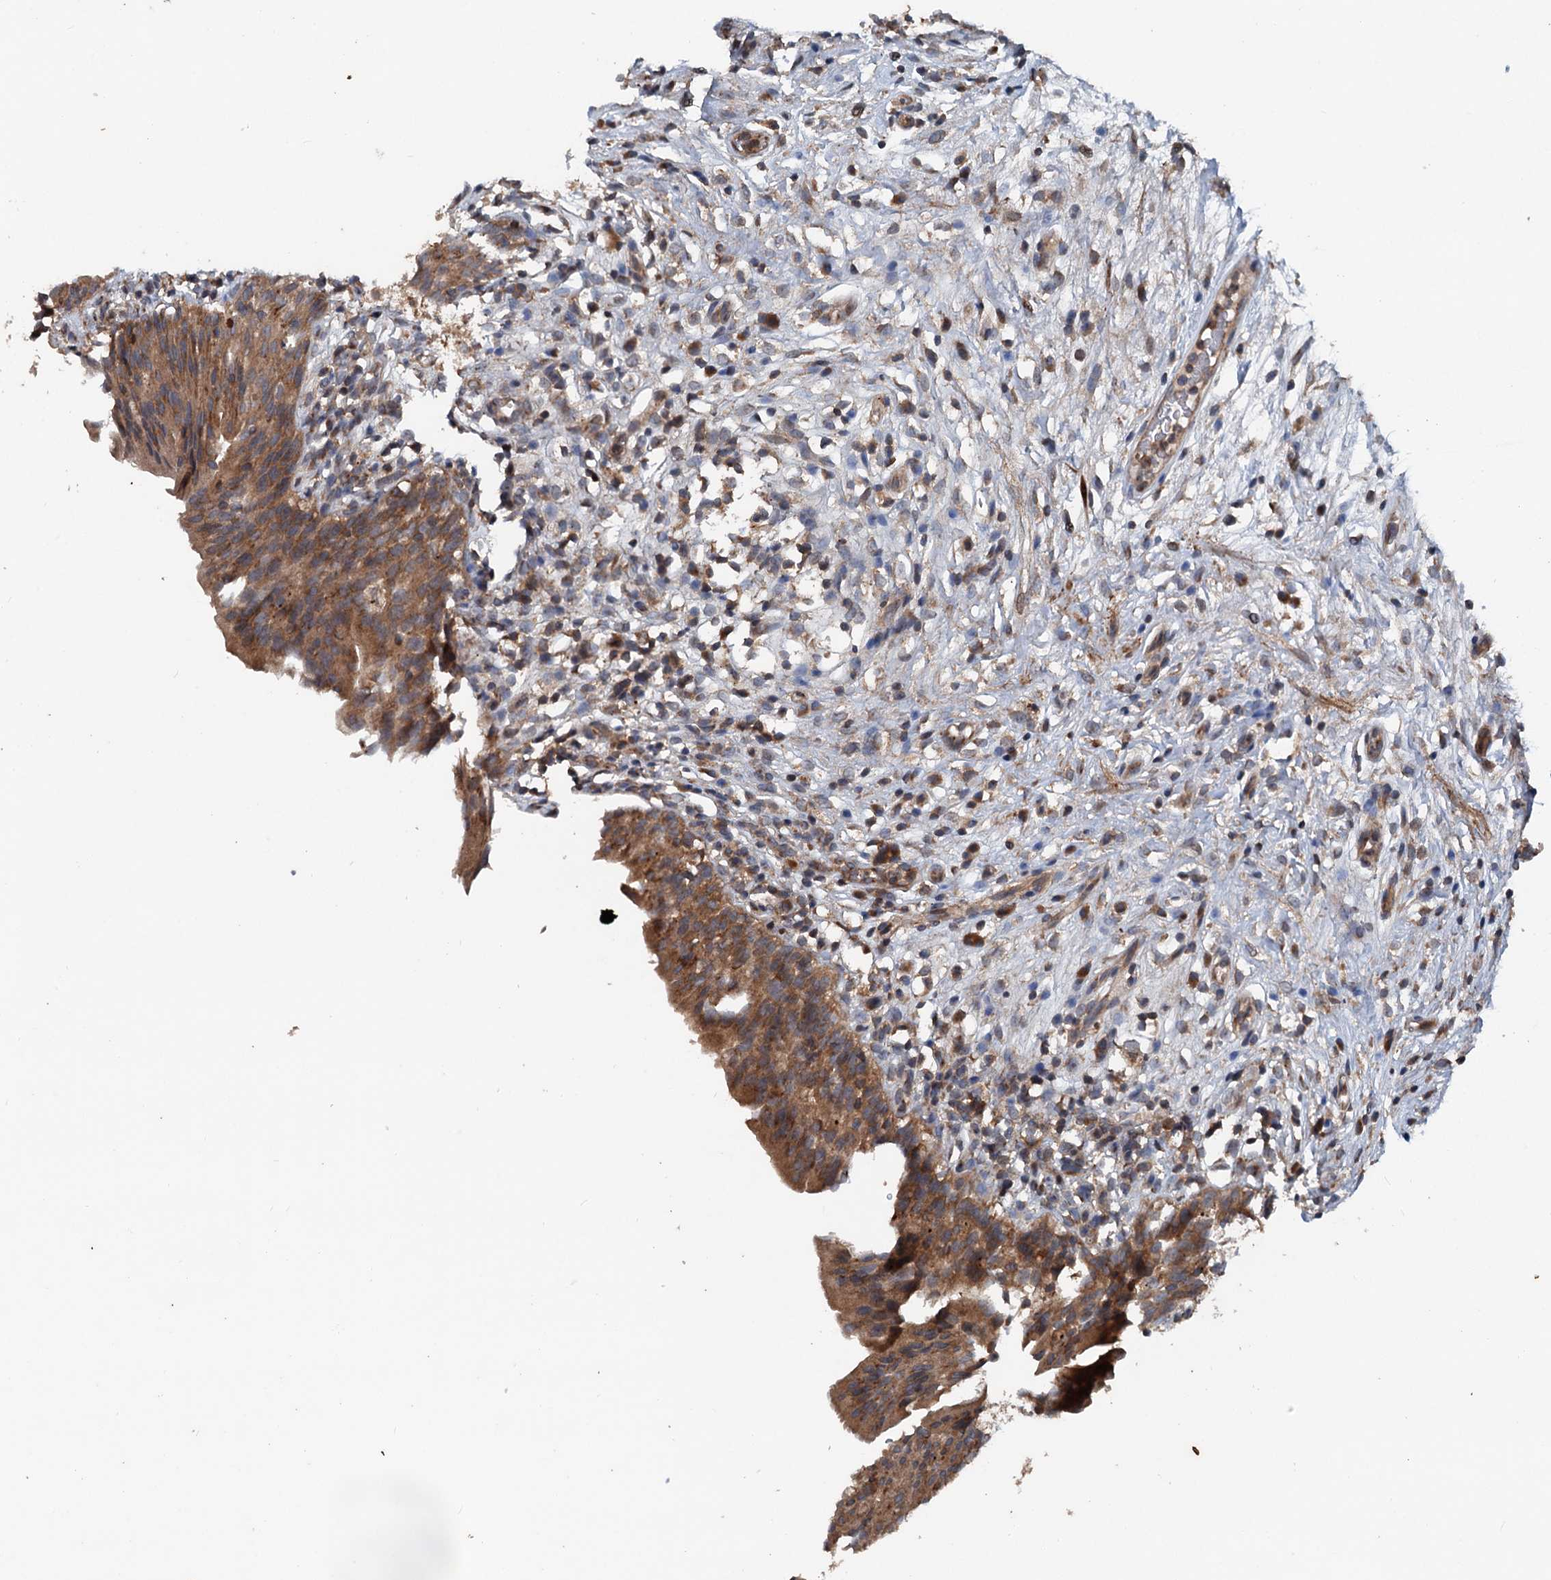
{"staining": {"intensity": "strong", "quantity": ">75%", "location": "cytoplasmic/membranous"}, "tissue": "urinary bladder", "cell_type": "Urothelial cells", "image_type": "normal", "snomed": [{"axis": "morphology", "description": "Normal tissue, NOS"}, {"axis": "morphology", "description": "Inflammation, NOS"}, {"axis": "topography", "description": "Urinary bladder"}], "caption": "Urothelial cells show high levels of strong cytoplasmic/membranous staining in about >75% of cells in benign human urinary bladder. The protein is shown in brown color, while the nuclei are stained blue.", "gene": "TEDC1", "patient": {"sex": "male", "age": 63}}